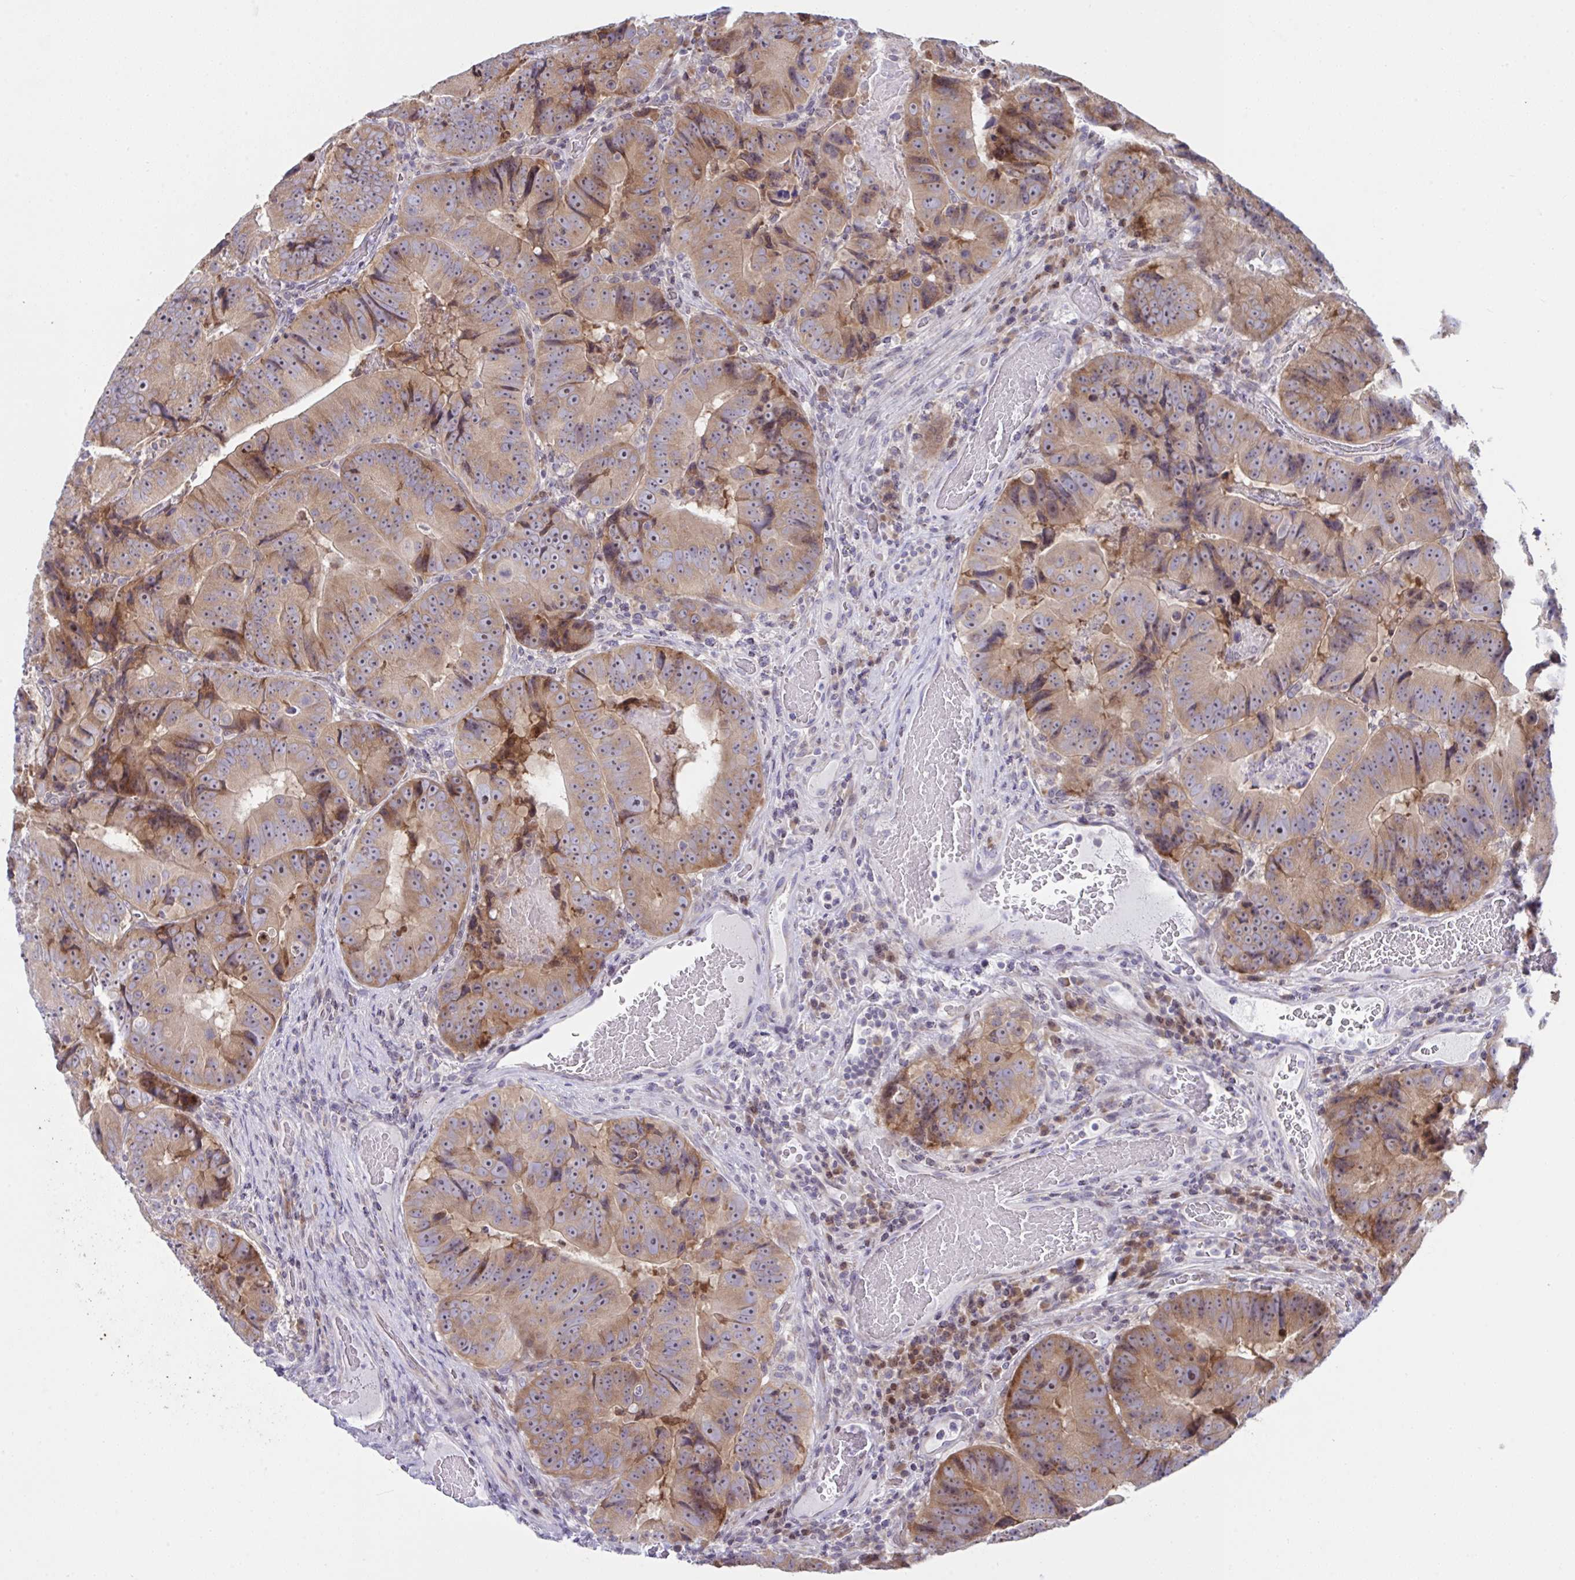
{"staining": {"intensity": "moderate", "quantity": ">75%", "location": "cytoplasmic/membranous"}, "tissue": "colorectal cancer", "cell_type": "Tumor cells", "image_type": "cancer", "snomed": [{"axis": "morphology", "description": "Adenocarcinoma, NOS"}, {"axis": "topography", "description": "Colon"}], "caption": "Approximately >75% of tumor cells in adenocarcinoma (colorectal) exhibit moderate cytoplasmic/membranous protein positivity as visualized by brown immunohistochemical staining.", "gene": "FAU", "patient": {"sex": "female", "age": 86}}